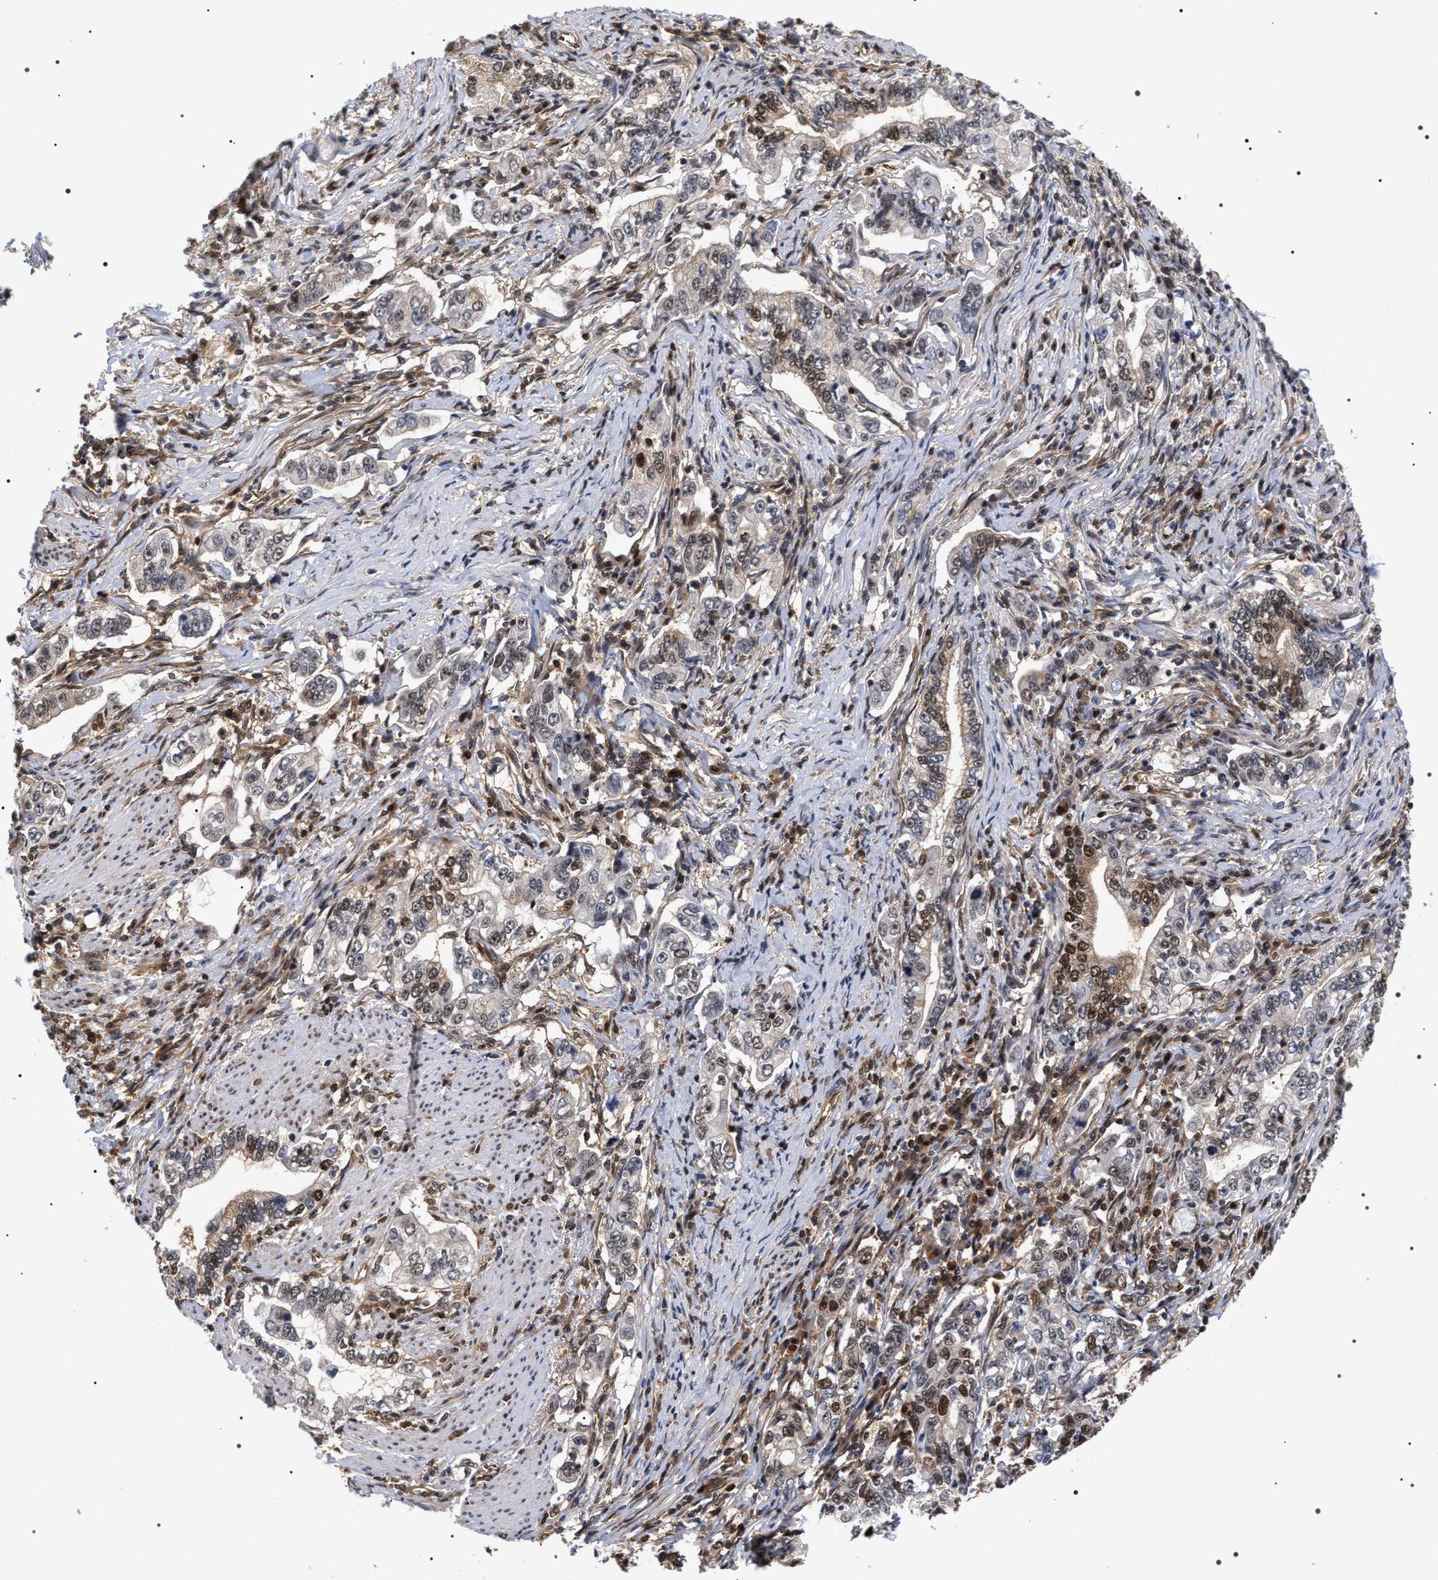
{"staining": {"intensity": "strong", "quantity": "25%-75%", "location": "cytoplasmic/membranous,nuclear"}, "tissue": "stomach cancer", "cell_type": "Tumor cells", "image_type": "cancer", "snomed": [{"axis": "morphology", "description": "Adenocarcinoma, NOS"}, {"axis": "topography", "description": "Stomach, lower"}], "caption": "Strong cytoplasmic/membranous and nuclear protein positivity is appreciated in approximately 25%-75% of tumor cells in adenocarcinoma (stomach).", "gene": "BAG6", "patient": {"sex": "female", "age": 72}}